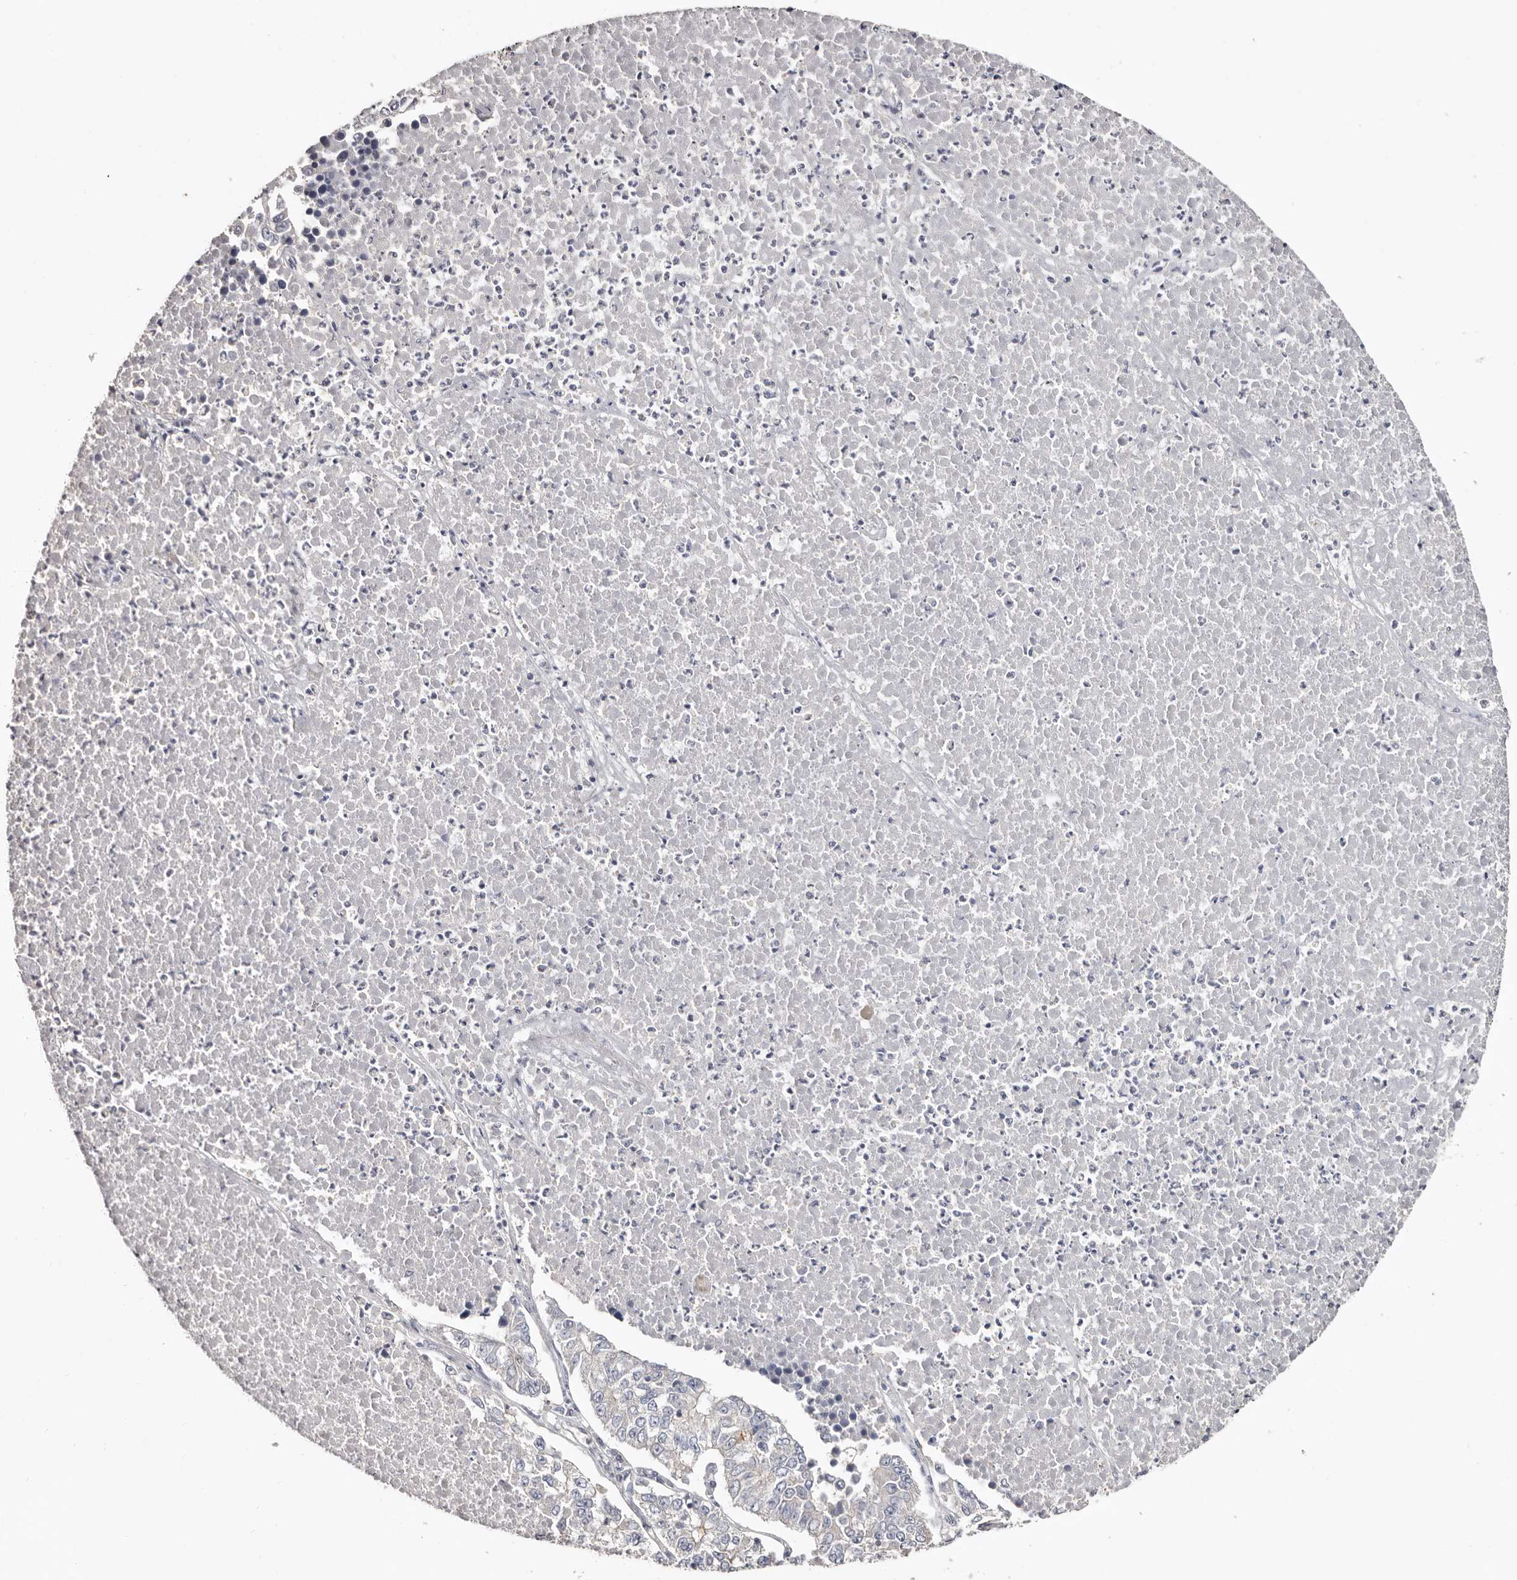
{"staining": {"intensity": "negative", "quantity": "none", "location": "none"}, "tissue": "lung cancer", "cell_type": "Tumor cells", "image_type": "cancer", "snomed": [{"axis": "morphology", "description": "Adenocarcinoma, NOS"}, {"axis": "topography", "description": "Lung"}], "caption": "This image is of lung adenocarcinoma stained with immunohistochemistry to label a protein in brown with the nuclei are counter-stained blue. There is no staining in tumor cells.", "gene": "S100A14", "patient": {"sex": "male", "age": 49}}